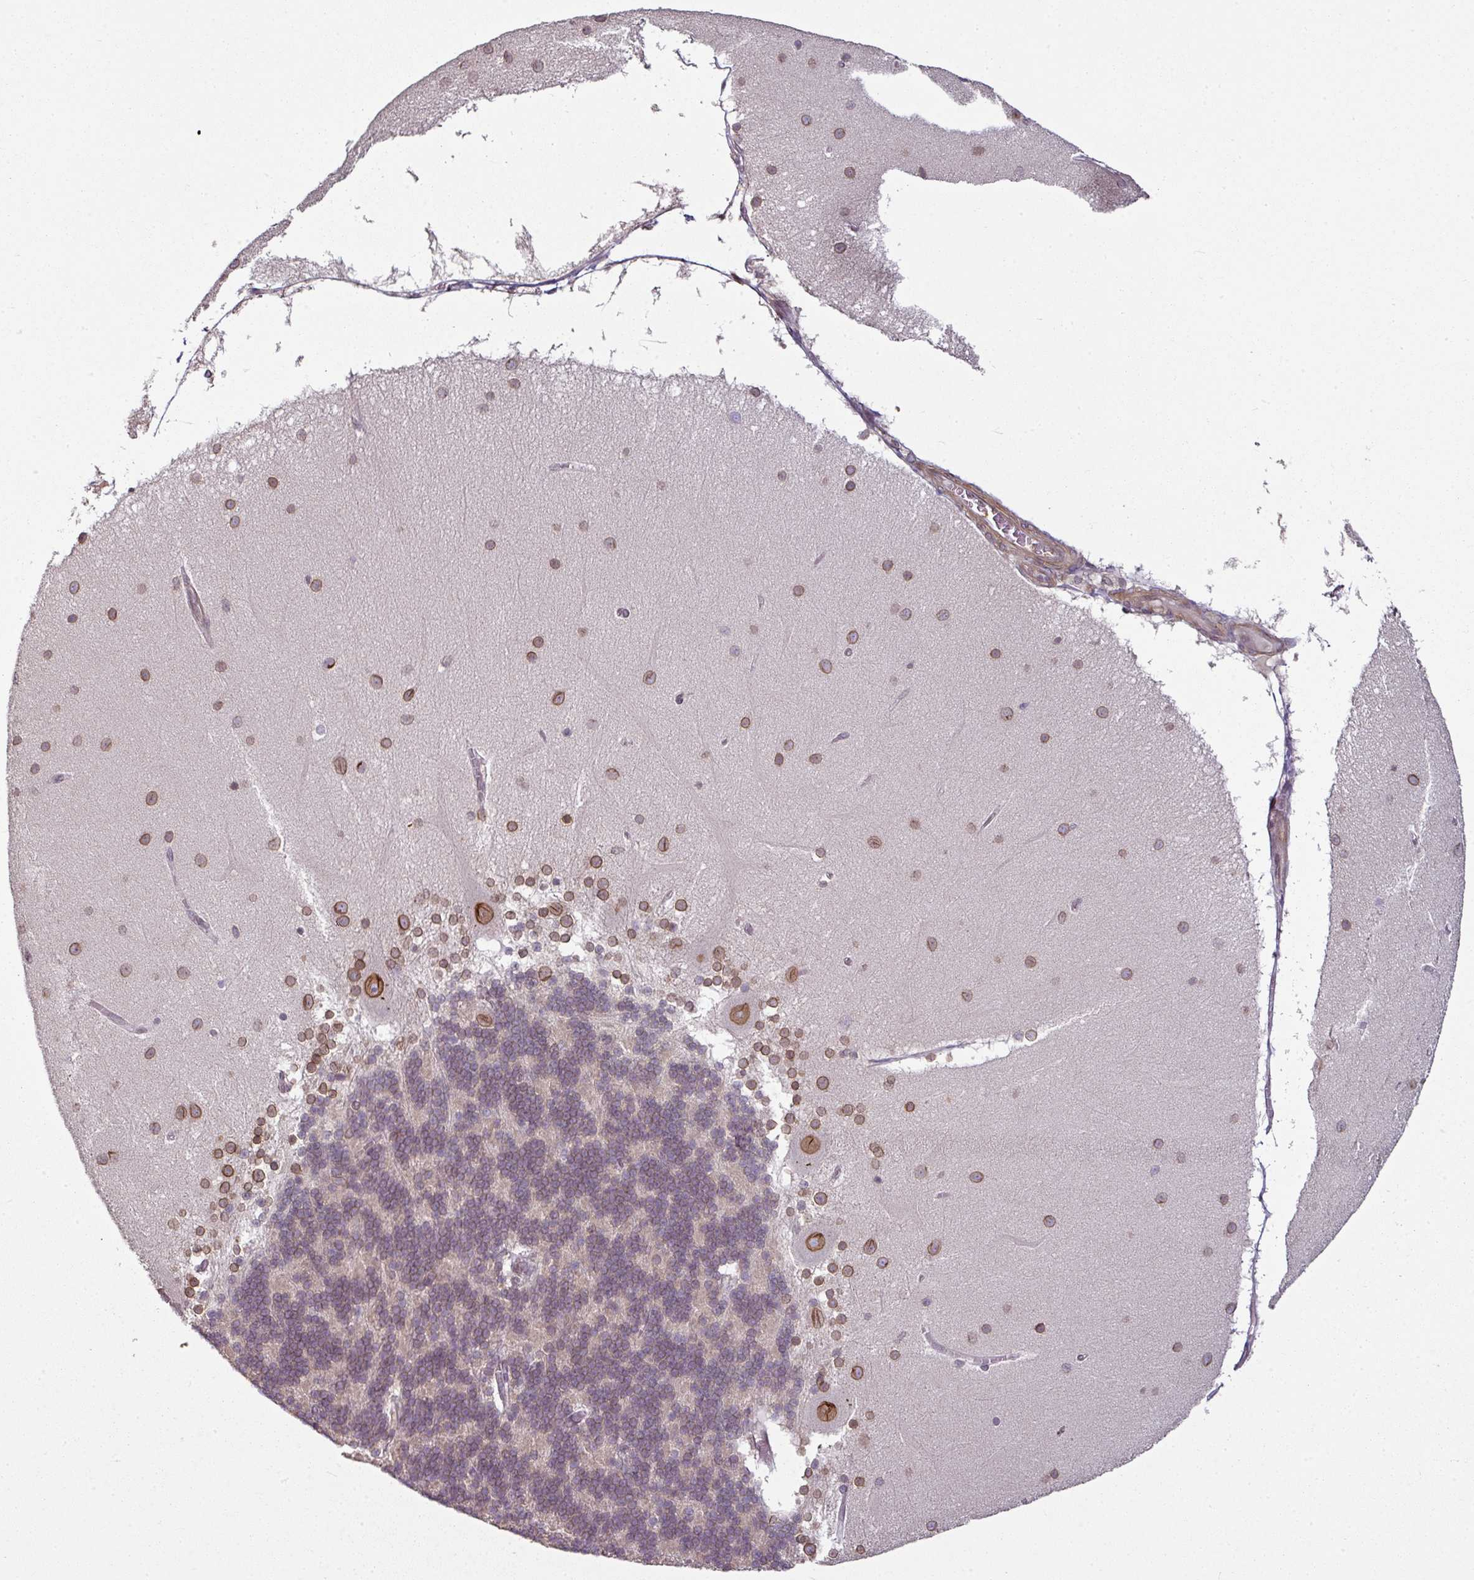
{"staining": {"intensity": "weak", "quantity": ">75%", "location": "cytoplasmic/membranous,nuclear"}, "tissue": "cerebellum", "cell_type": "Cells in granular layer", "image_type": "normal", "snomed": [{"axis": "morphology", "description": "Normal tissue, NOS"}, {"axis": "topography", "description": "Cerebellum"}], "caption": "Weak cytoplasmic/membranous,nuclear staining for a protein is identified in approximately >75% of cells in granular layer of normal cerebellum using immunohistochemistry (IHC).", "gene": "RANGAP1", "patient": {"sex": "female", "age": 54}}